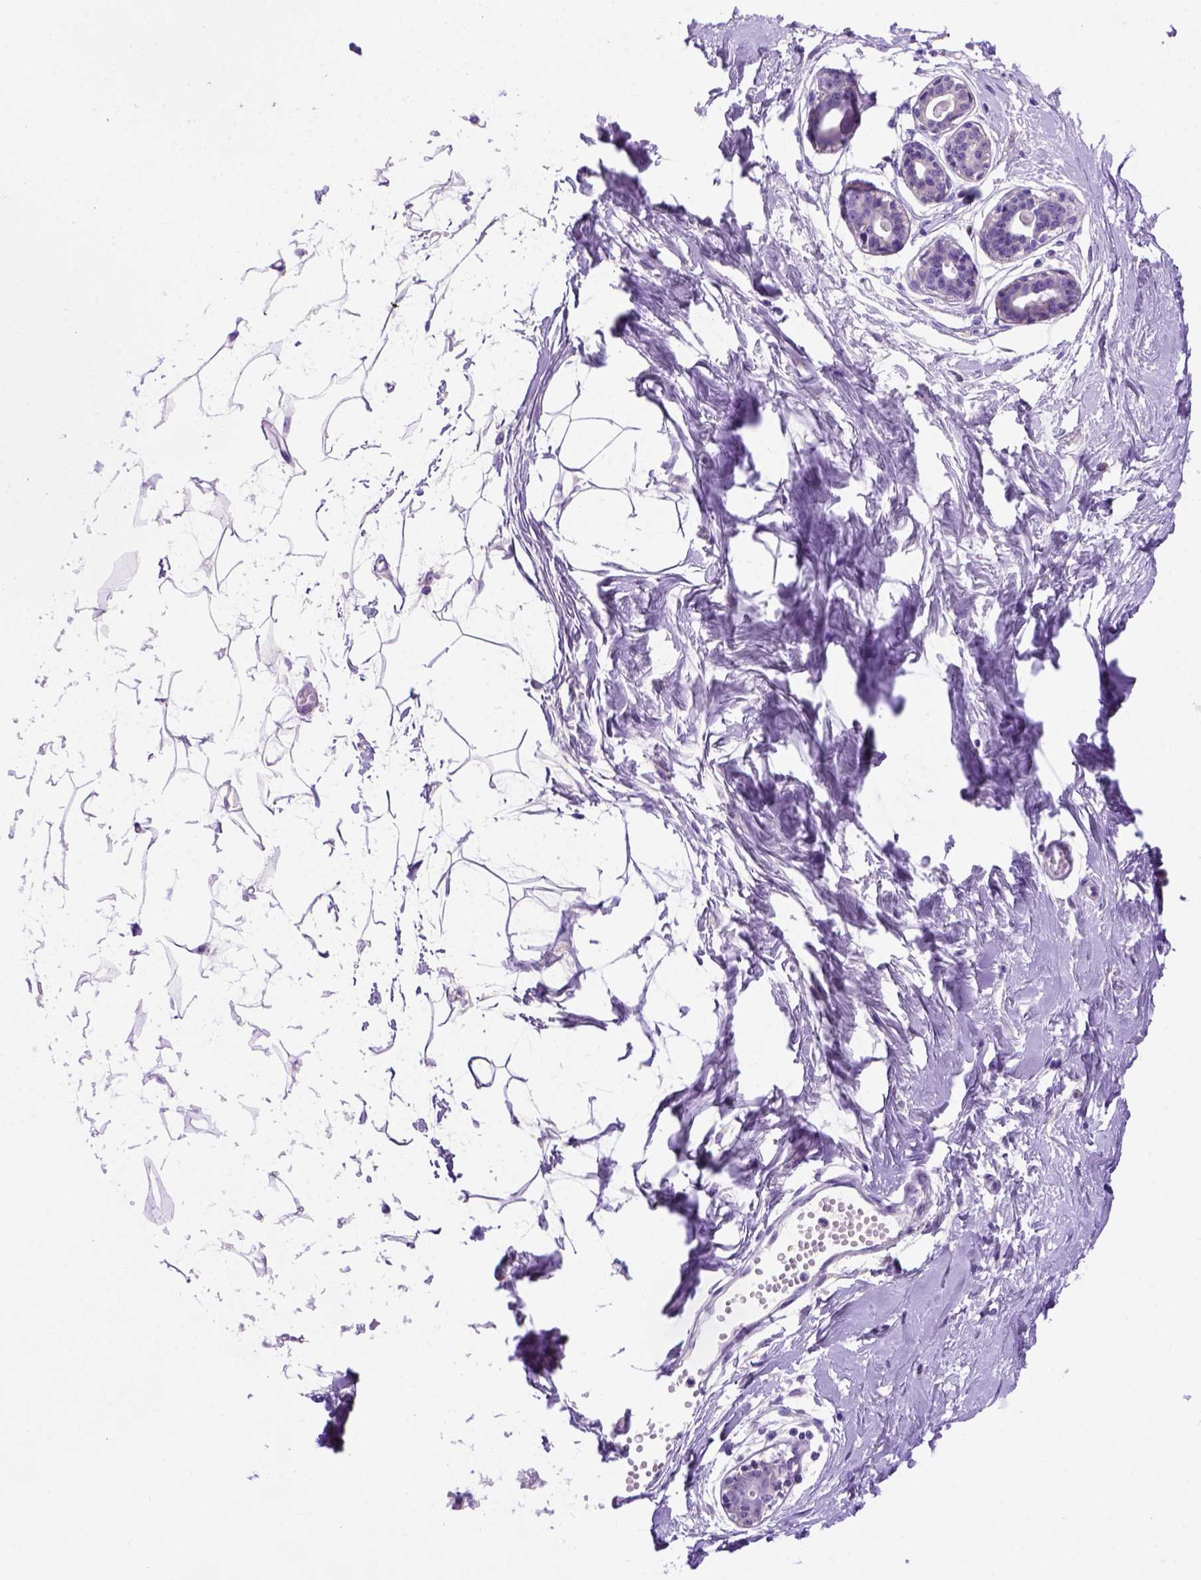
{"staining": {"intensity": "negative", "quantity": "none", "location": "none"}, "tissue": "breast", "cell_type": "Adipocytes", "image_type": "normal", "snomed": [{"axis": "morphology", "description": "Normal tissue, NOS"}, {"axis": "topography", "description": "Breast"}], "caption": "Immunohistochemistry (IHC) micrograph of normal human breast stained for a protein (brown), which displays no staining in adipocytes.", "gene": "FAM81B", "patient": {"sex": "female", "age": 45}}